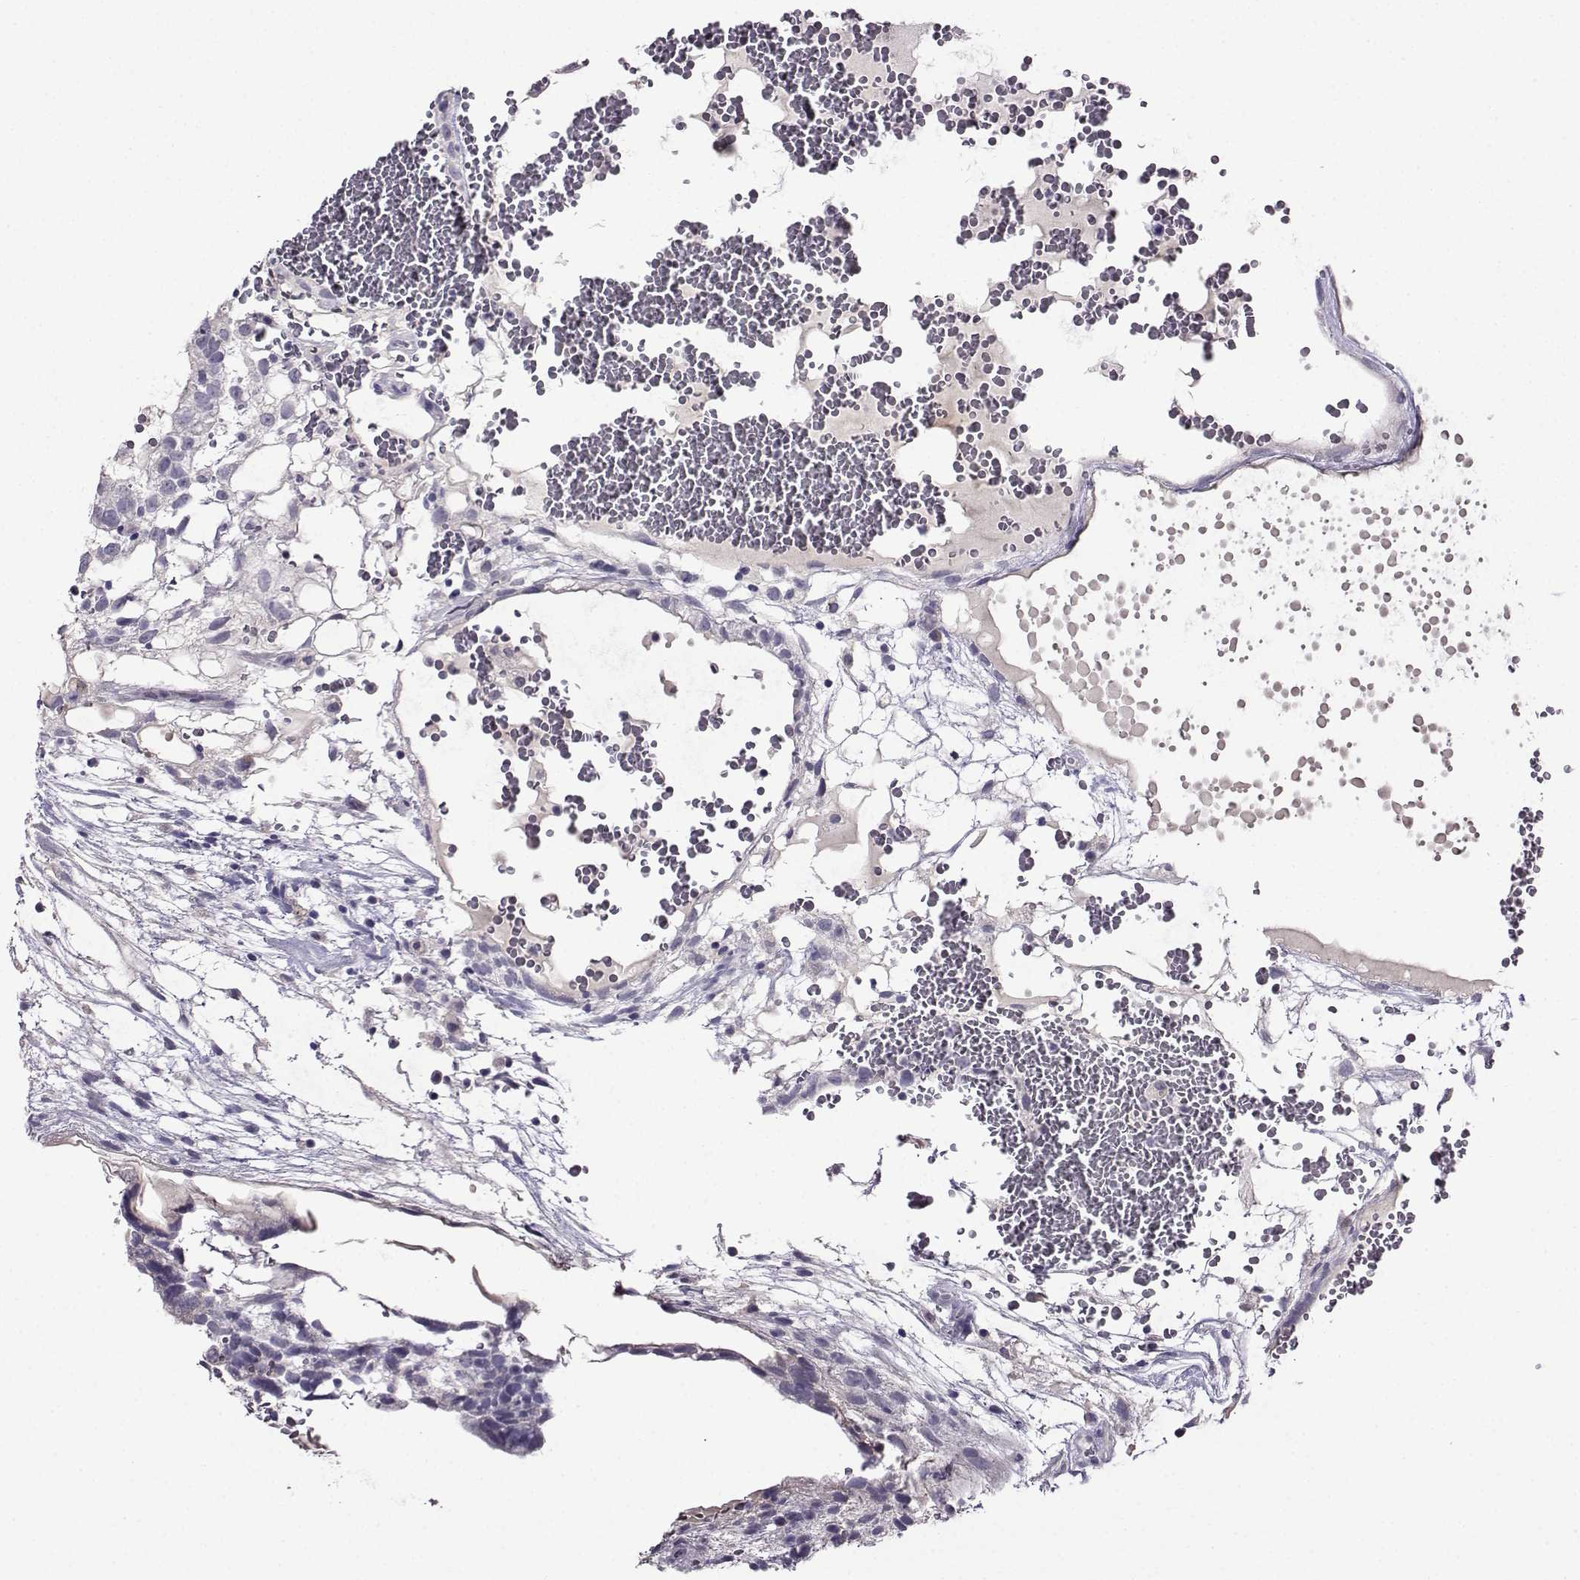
{"staining": {"intensity": "weak", "quantity": "<25%", "location": "cytoplasmic/membranous"}, "tissue": "testis cancer", "cell_type": "Tumor cells", "image_type": "cancer", "snomed": [{"axis": "morphology", "description": "Normal tissue, NOS"}, {"axis": "morphology", "description": "Carcinoma, Embryonal, NOS"}, {"axis": "topography", "description": "Testis"}], "caption": "An image of human testis cancer (embryonal carcinoma) is negative for staining in tumor cells. (Brightfield microscopy of DAB (3,3'-diaminobenzidine) immunohistochemistry at high magnification).", "gene": "CRYBB1", "patient": {"sex": "male", "age": 32}}